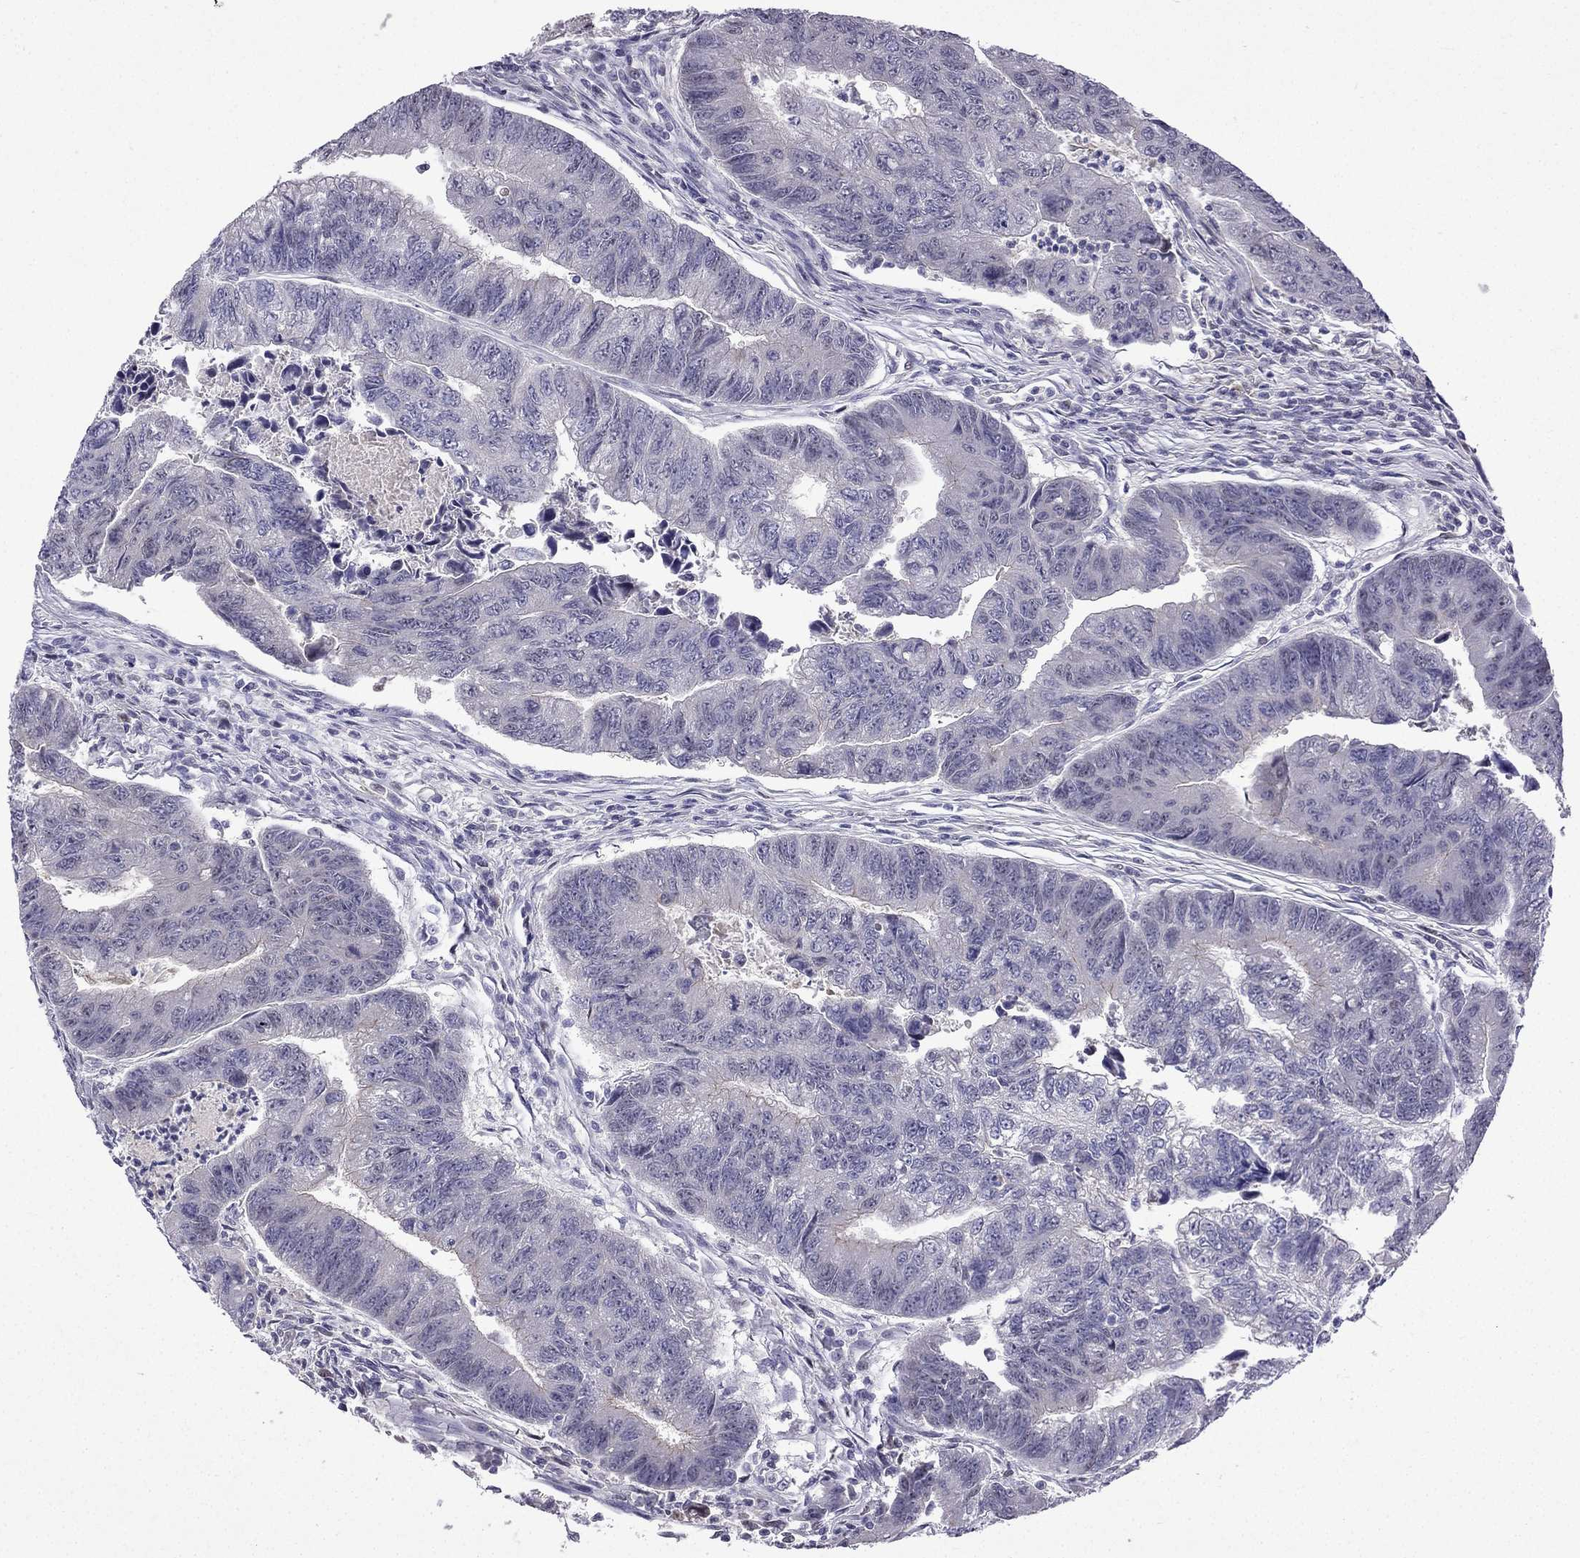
{"staining": {"intensity": "negative", "quantity": "none", "location": "none"}, "tissue": "colorectal cancer", "cell_type": "Tumor cells", "image_type": "cancer", "snomed": [{"axis": "morphology", "description": "Adenocarcinoma, NOS"}, {"axis": "topography", "description": "Colon"}], "caption": "Immunohistochemistry (IHC) of adenocarcinoma (colorectal) exhibits no expression in tumor cells. (Brightfield microscopy of DAB immunohistochemistry at high magnification).", "gene": "UHRF1", "patient": {"sex": "female", "age": 65}}